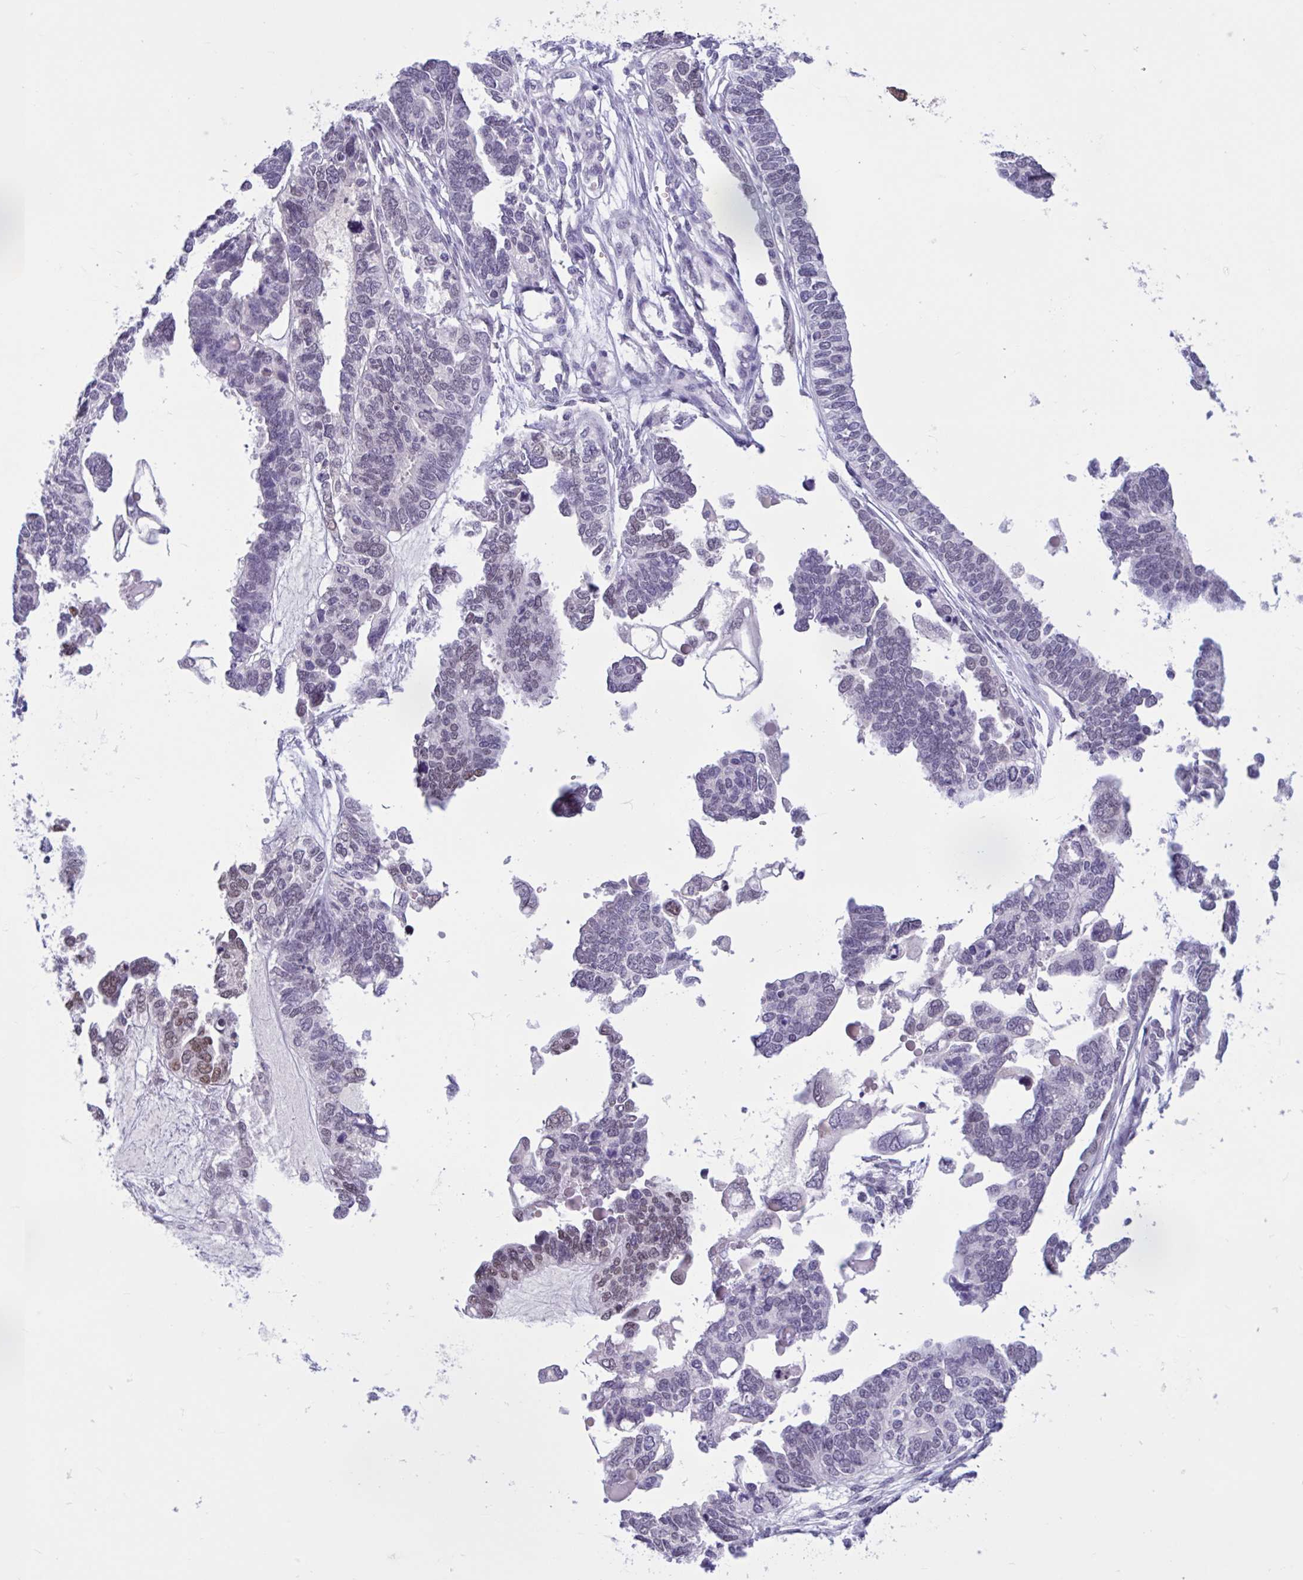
{"staining": {"intensity": "negative", "quantity": "none", "location": "none"}, "tissue": "ovarian cancer", "cell_type": "Tumor cells", "image_type": "cancer", "snomed": [{"axis": "morphology", "description": "Cystadenocarcinoma, serous, NOS"}, {"axis": "topography", "description": "Ovary"}], "caption": "Immunohistochemical staining of ovarian serous cystadenocarcinoma shows no significant positivity in tumor cells.", "gene": "RBL1", "patient": {"sex": "female", "age": 51}}